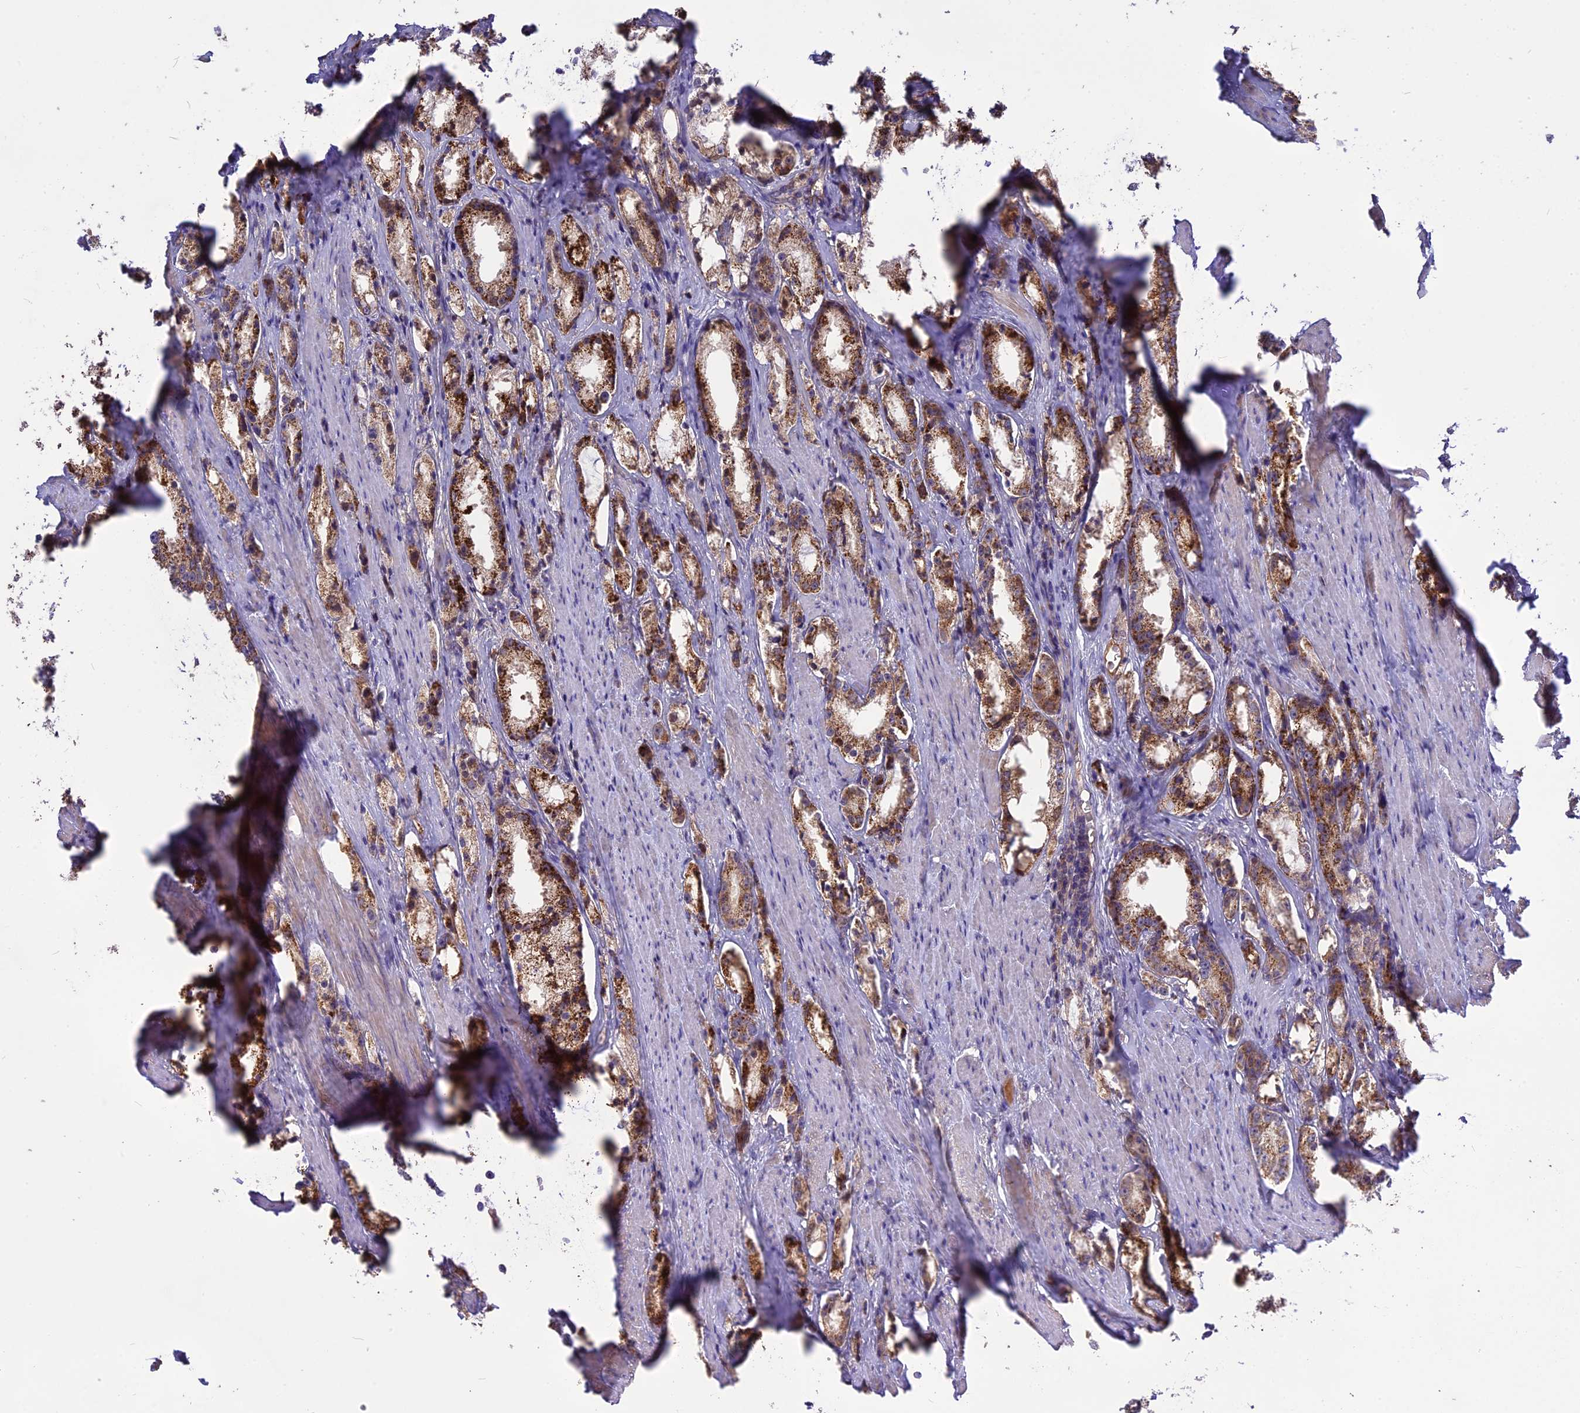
{"staining": {"intensity": "strong", "quantity": ">75%", "location": "cytoplasmic/membranous"}, "tissue": "prostate cancer", "cell_type": "Tumor cells", "image_type": "cancer", "snomed": [{"axis": "morphology", "description": "Adenocarcinoma, High grade"}, {"axis": "topography", "description": "Prostate"}], "caption": "Immunohistochemical staining of prostate adenocarcinoma (high-grade) displays high levels of strong cytoplasmic/membranous protein expression in about >75% of tumor cells. (DAB (3,3'-diaminobenzidine) IHC, brown staining for protein, blue staining for nuclei).", "gene": "NUDT8", "patient": {"sex": "male", "age": 66}}